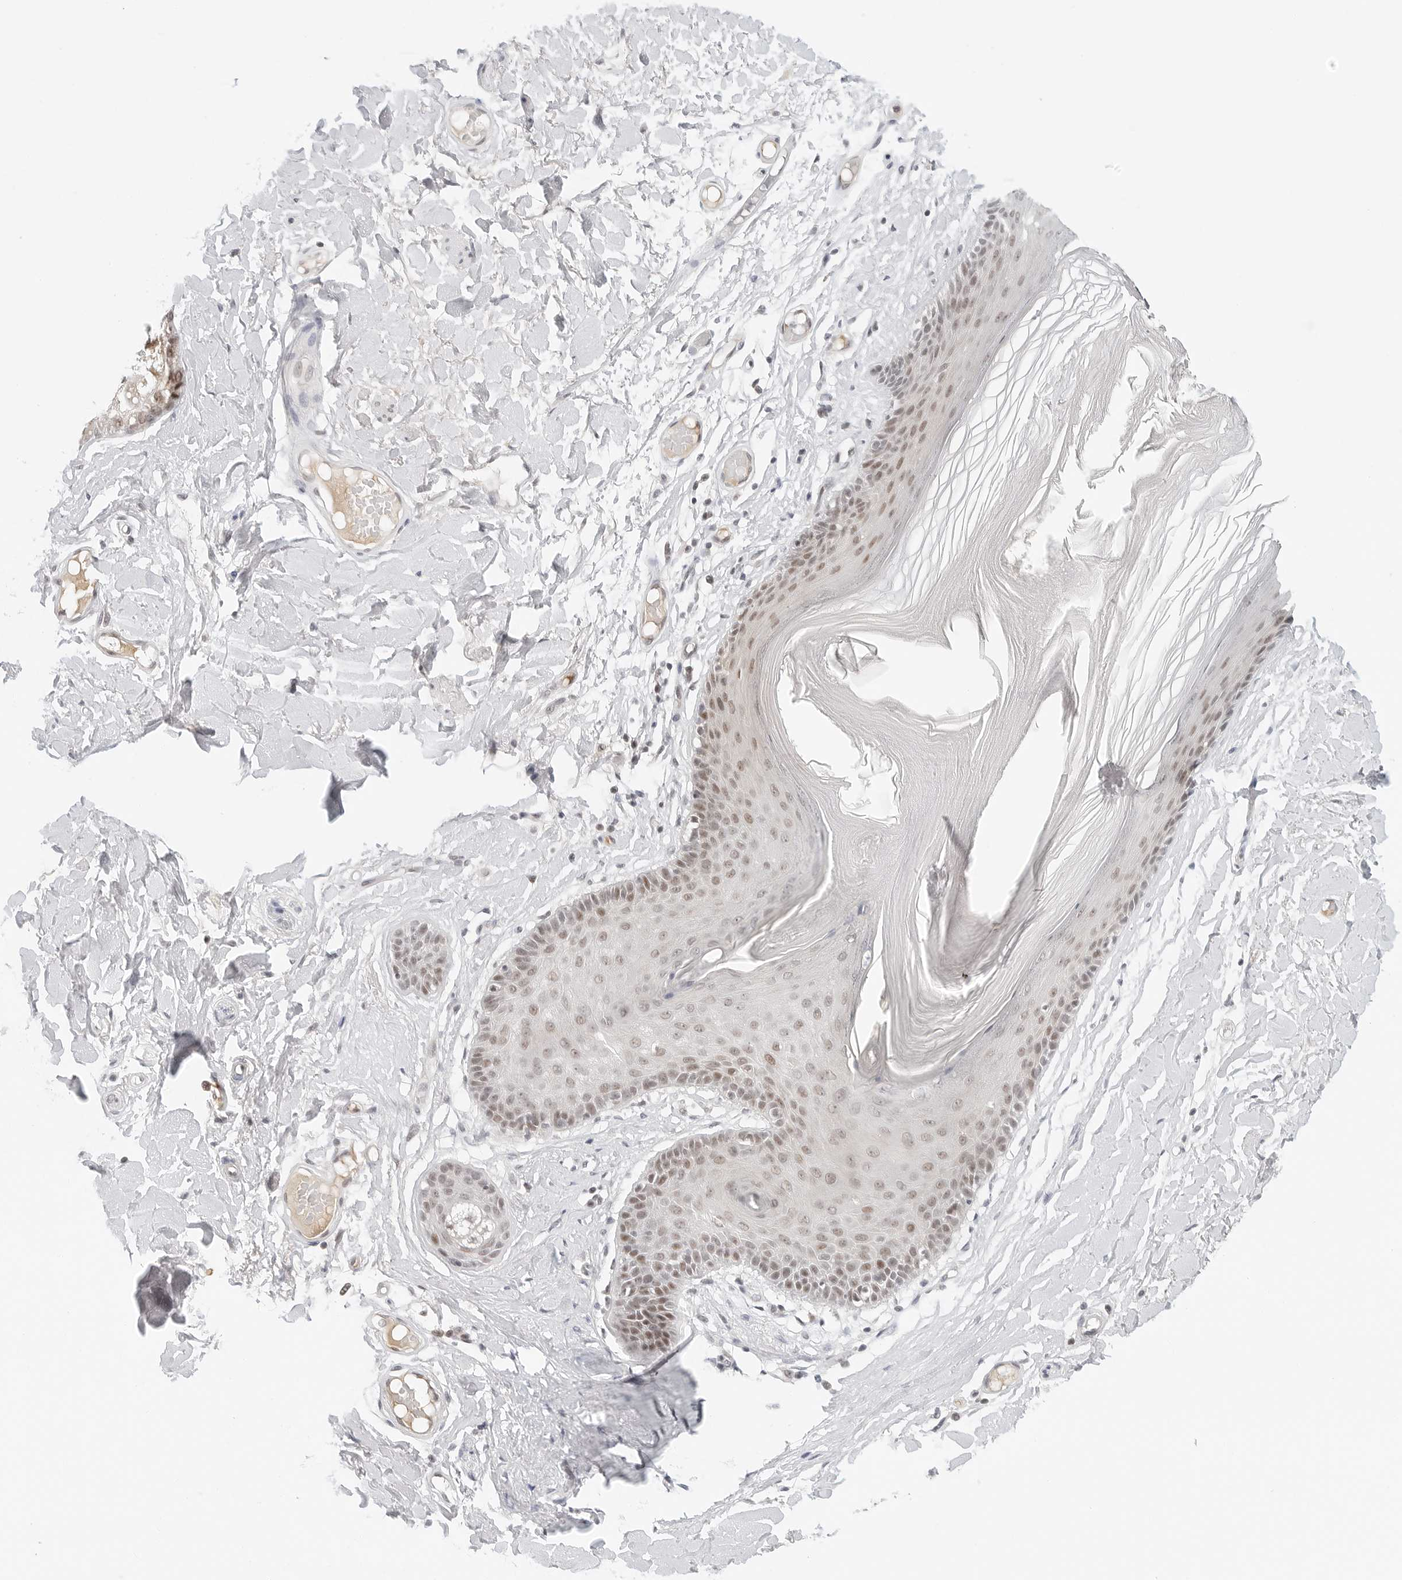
{"staining": {"intensity": "moderate", "quantity": ">75%", "location": "cytoplasmic/membranous,nuclear"}, "tissue": "skin", "cell_type": "Epidermal cells", "image_type": "normal", "snomed": [{"axis": "morphology", "description": "Normal tissue, NOS"}, {"axis": "topography", "description": "Vulva"}], "caption": "A photomicrograph of skin stained for a protein exhibits moderate cytoplasmic/membranous,nuclear brown staining in epidermal cells. (brown staining indicates protein expression, while blue staining denotes nuclei).", "gene": "TSEN2", "patient": {"sex": "female", "age": 73}}